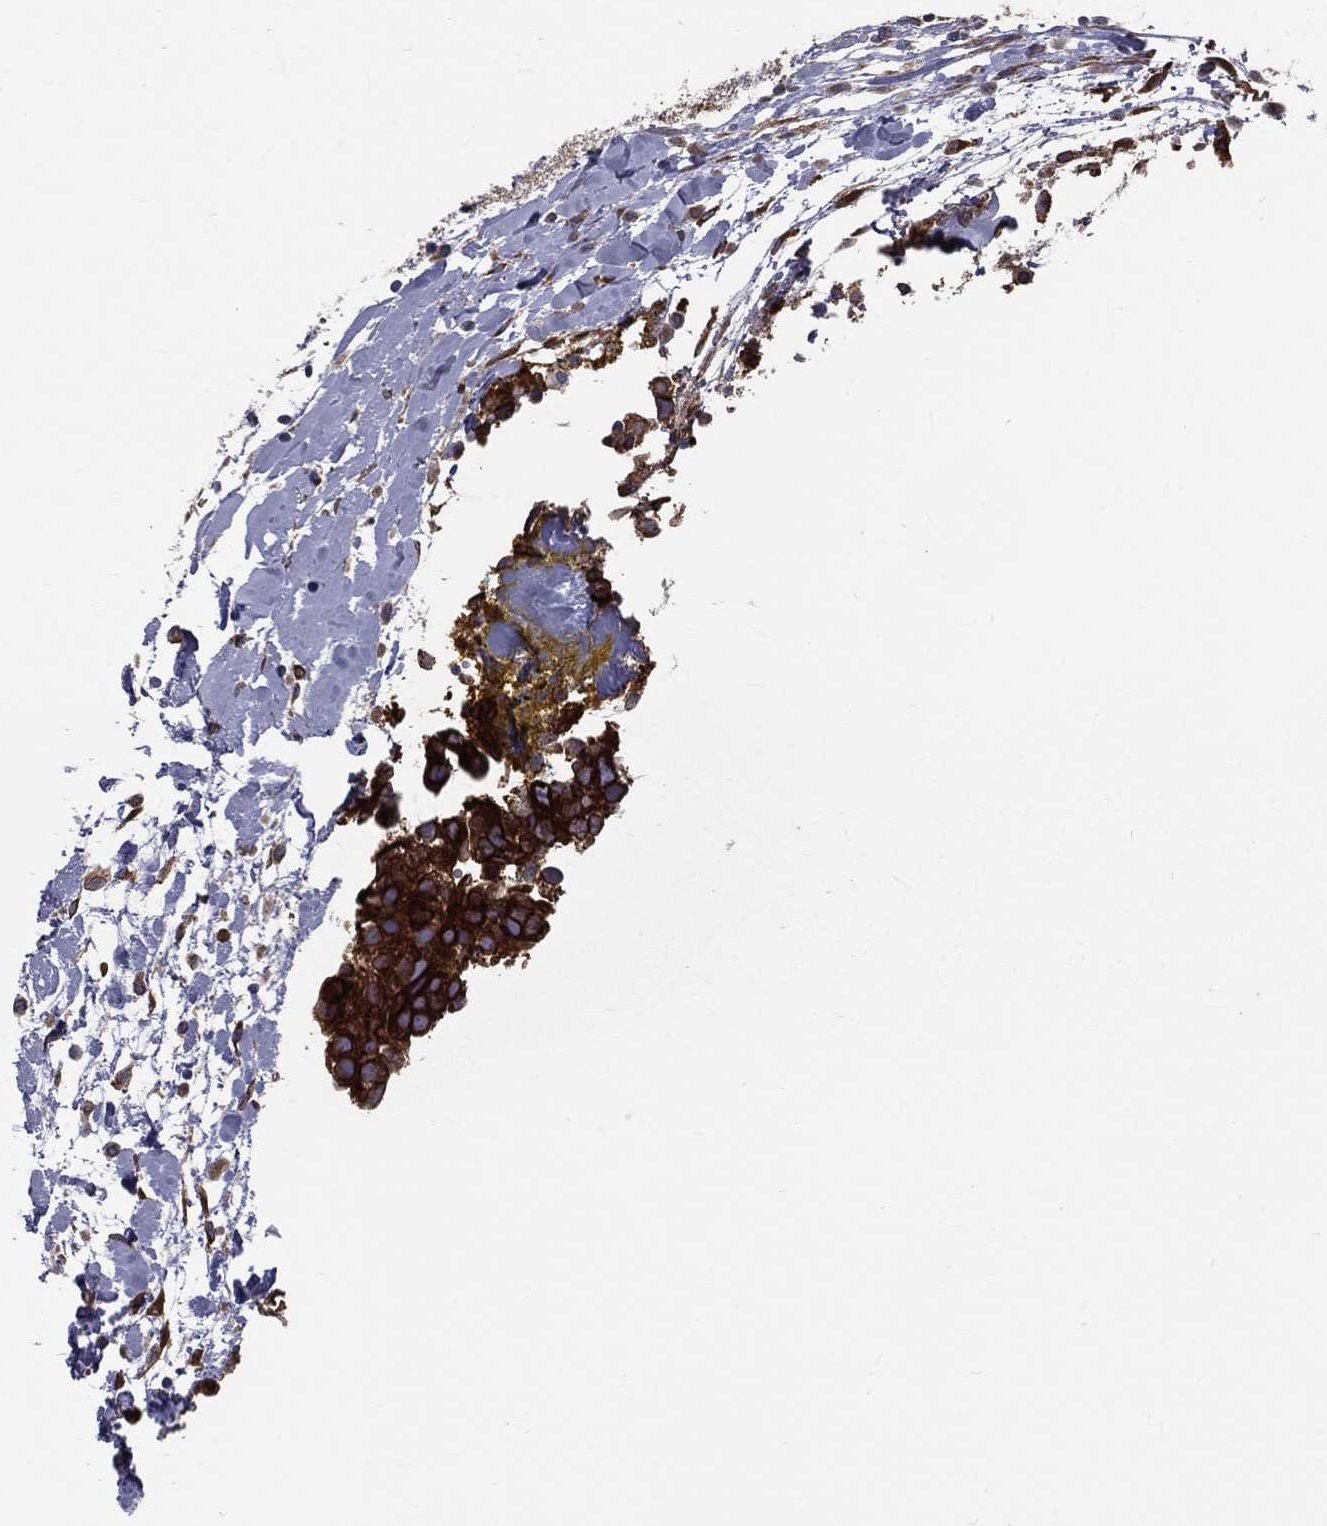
{"staining": {"intensity": "strong", "quantity": ">75%", "location": "cytoplasmic/membranous"}, "tissue": "breast cancer", "cell_type": "Tumor cells", "image_type": "cancer", "snomed": [{"axis": "morphology", "description": "Duct carcinoma"}, {"axis": "topography", "description": "Breast"}], "caption": "Breast cancer (intraductal carcinoma) stained with DAB (3,3'-diaminobenzidine) immunohistochemistry (IHC) reveals high levels of strong cytoplasmic/membranous expression in approximately >75% of tumor cells. Immunohistochemistry (ihc) stains the protein in brown and the nuclei are stained blue.", "gene": "PGRMC1", "patient": {"sex": "female", "age": 30}}